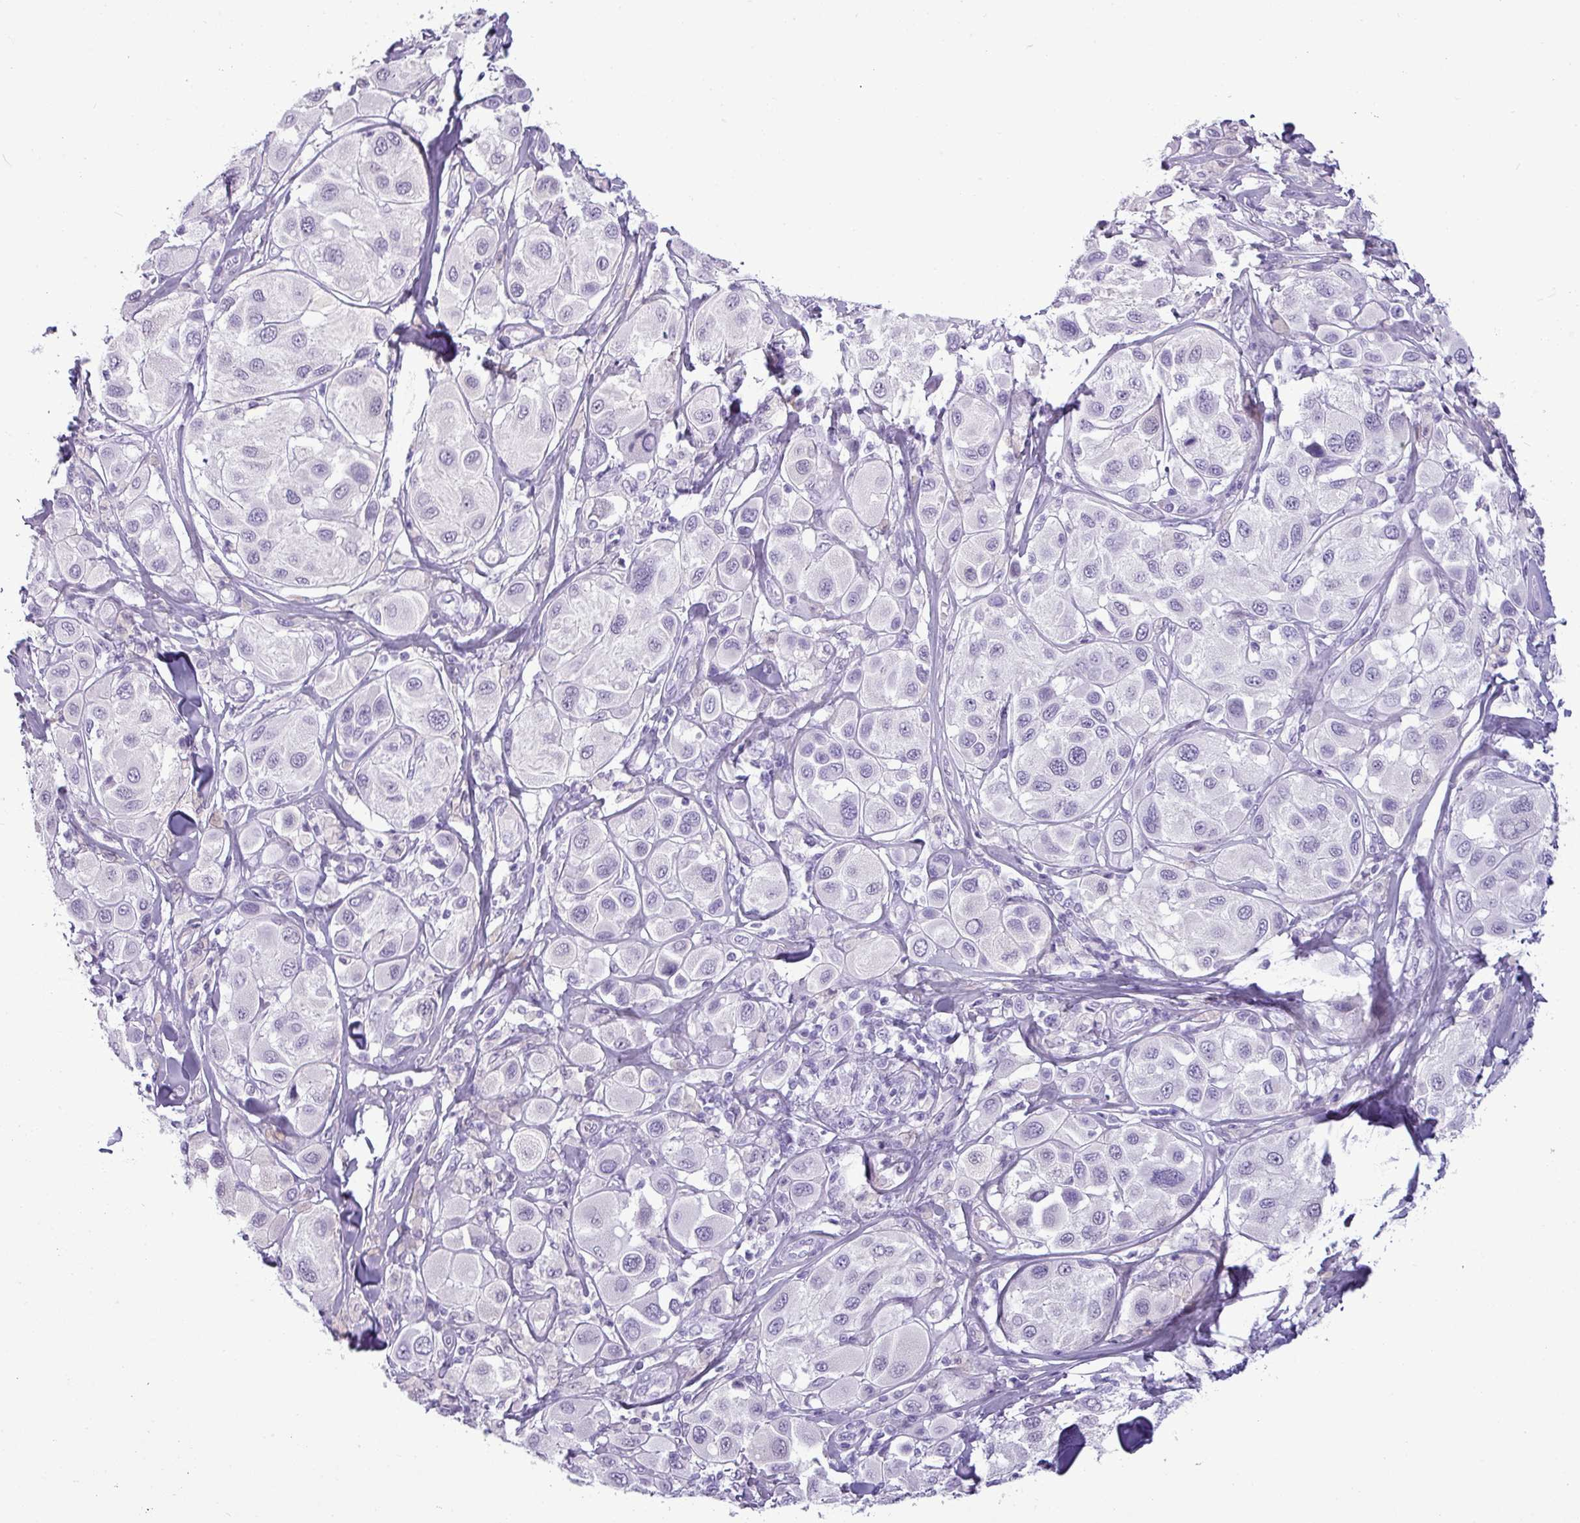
{"staining": {"intensity": "negative", "quantity": "none", "location": "none"}, "tissue": "melanoma", "cell_type": "Tumor cells", "image_type": "cancer", "snomed": [{"axis": "morphology", "description": "Malignant melanoma, Metastatic site"}, {"axis": "topography", "description": "Skin"}], "caption": "Immunohistochemistry (IHC) of human malignant melanoma (metastatic site) reveals no staining in tumor cells.", "gene": "AMY1B", "patient": {"sex": "male", "age": 41}}